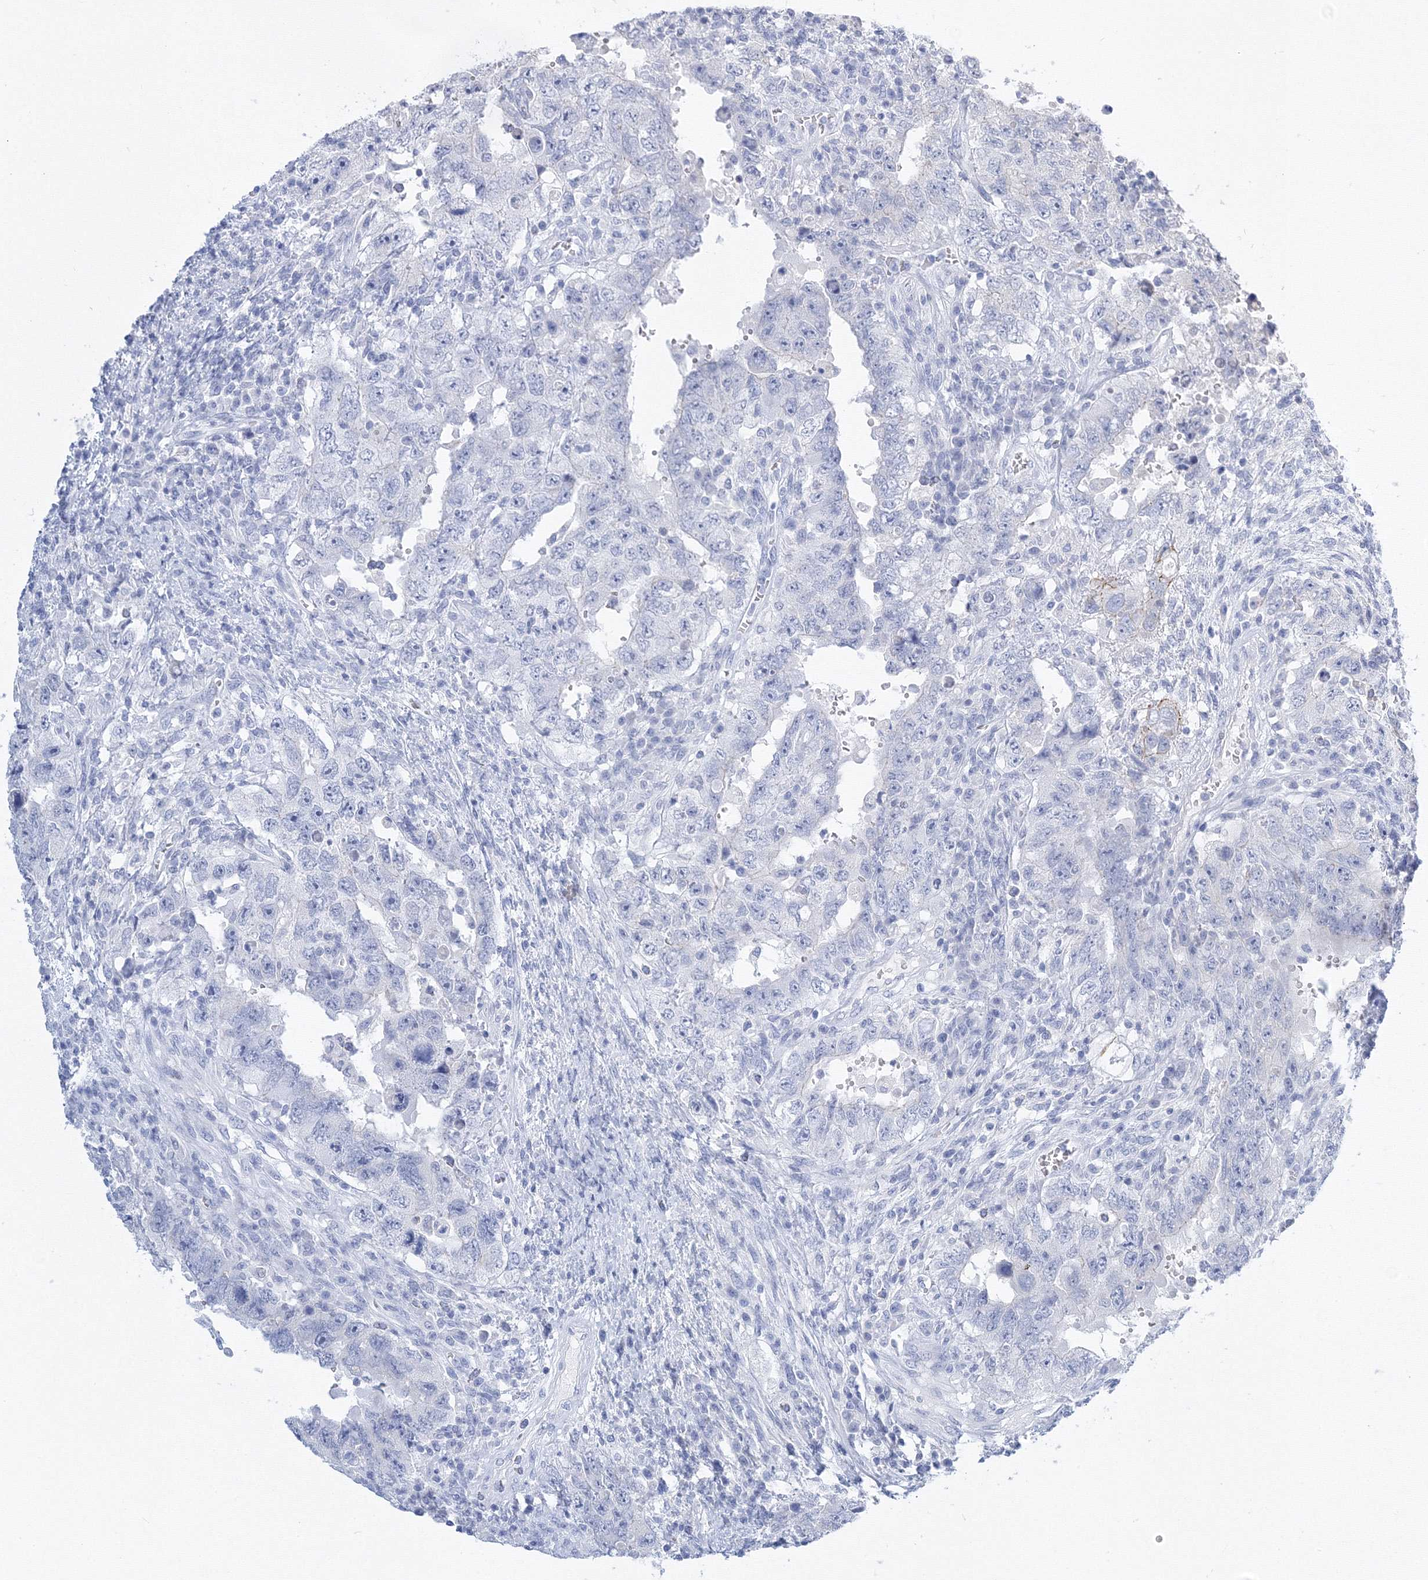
{"staining": {"intensity": "negative", "quantity": "none", "location": "none"}, "tissue": "testis cancer", "cell_type": "Tumor cells", "image_type": "cancer", "snomed": [{"axis": "morphology", "description": "Carcinoma, Embryonal, NOS"}, {"axis": "topography", "description": "Testis"}], "caption": "This micrograph is of testis embryonal carcinoma stained with immunohistochemistry to label a protein in brown with the nuclei are counter-stained blue. There is no positivity in tumor cells.", "gene": "AASDH", "patient": {"sex": "male", "age": 26}}